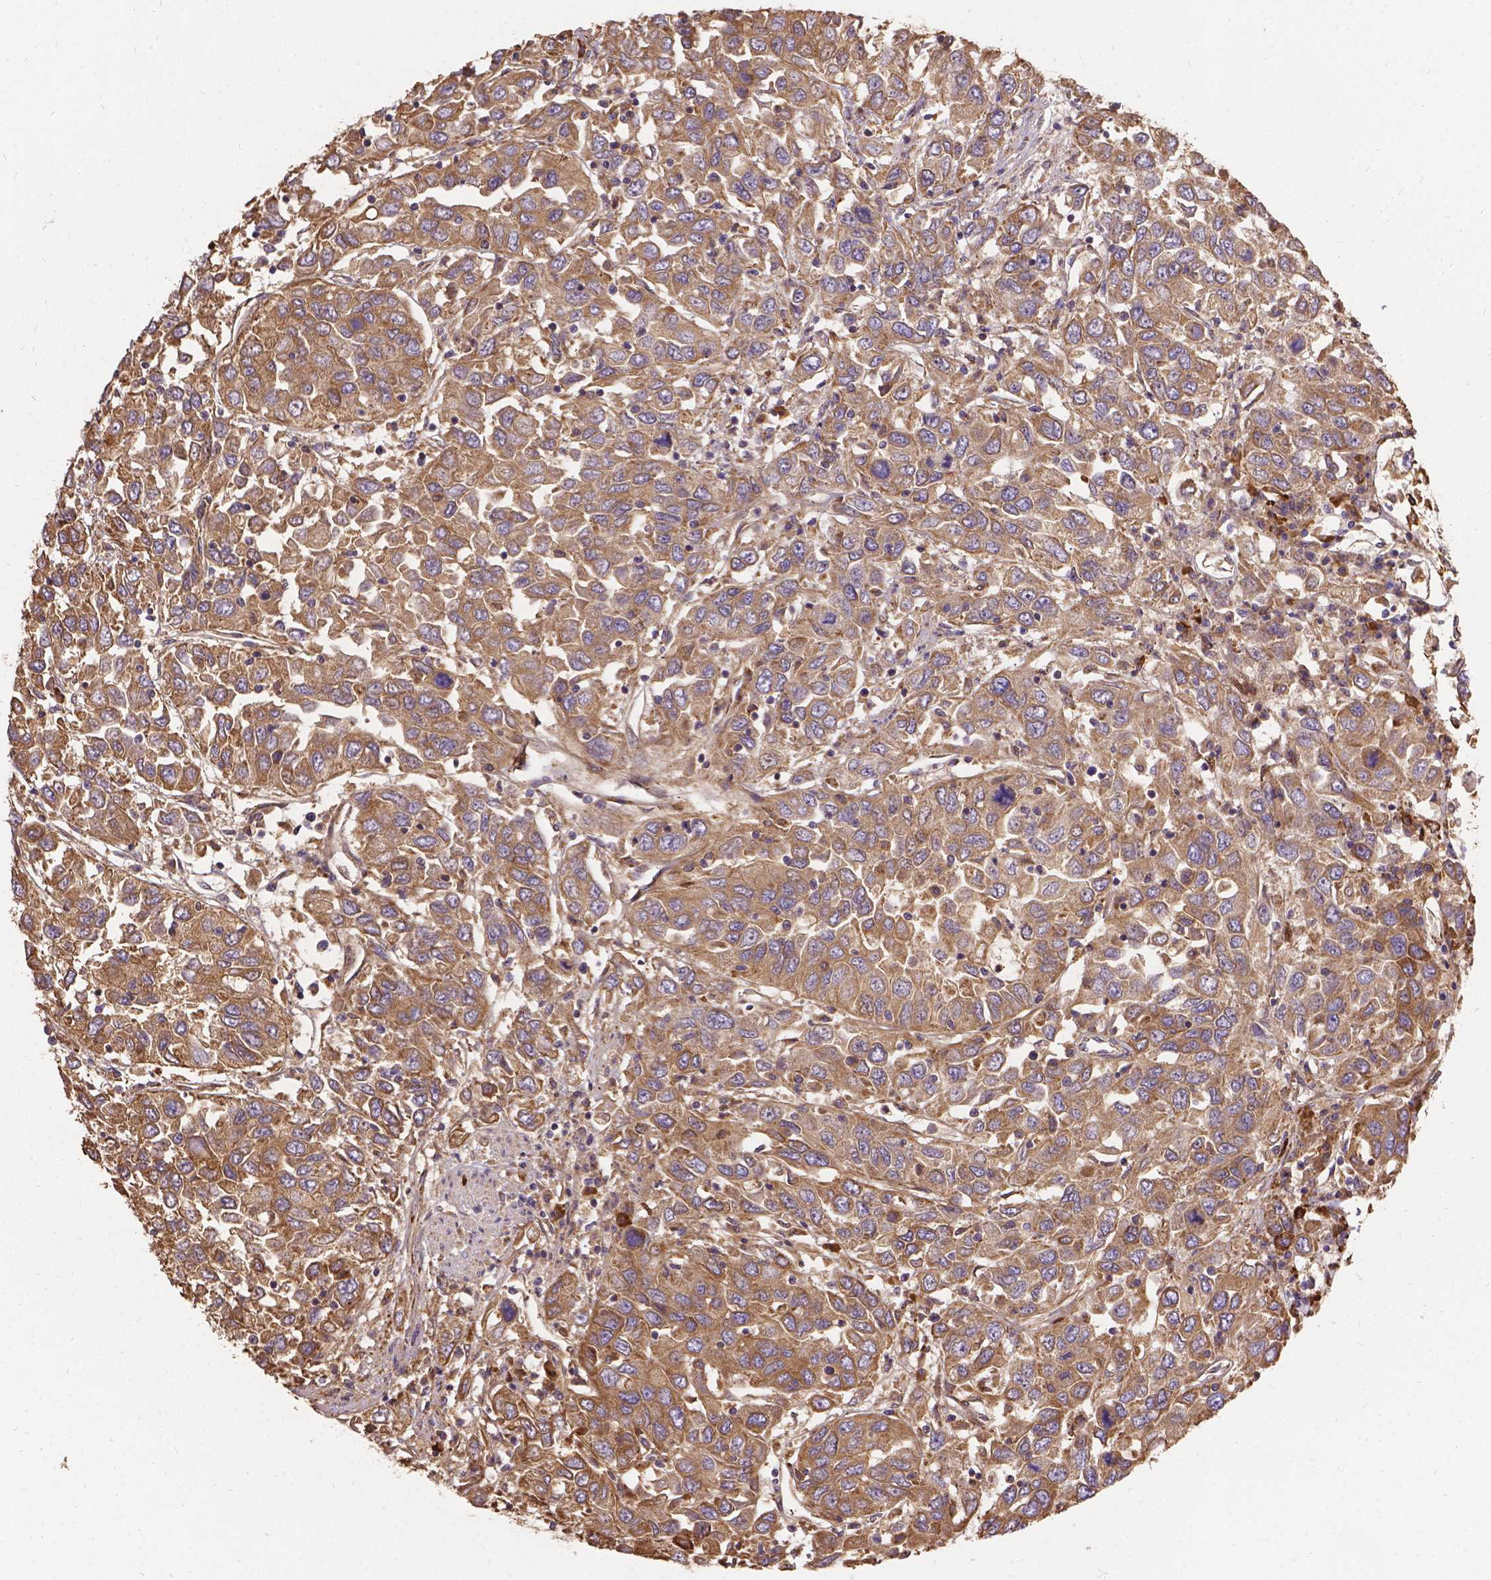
{"staining": {"intensity": "moderate", "quantity": ">75%", "location": "cytoplasmic/membranous"}, "tissue": "urothelial cancer", "cell_type": "Tumor cells", "image_type": "cancer", "snomed": [{"axis": "morphology", "description": "Urothelial carcinoma, High grade"}, {"axis": "topography", "description": "Urinary bladder"}], "caption": "A brown stain shows moderate cytoplasmic/membranous expression of a protein in human urothelial cancer tumor cells.", "gene": "DENND6A", "patient": {"sex": "male", "age": 76}}